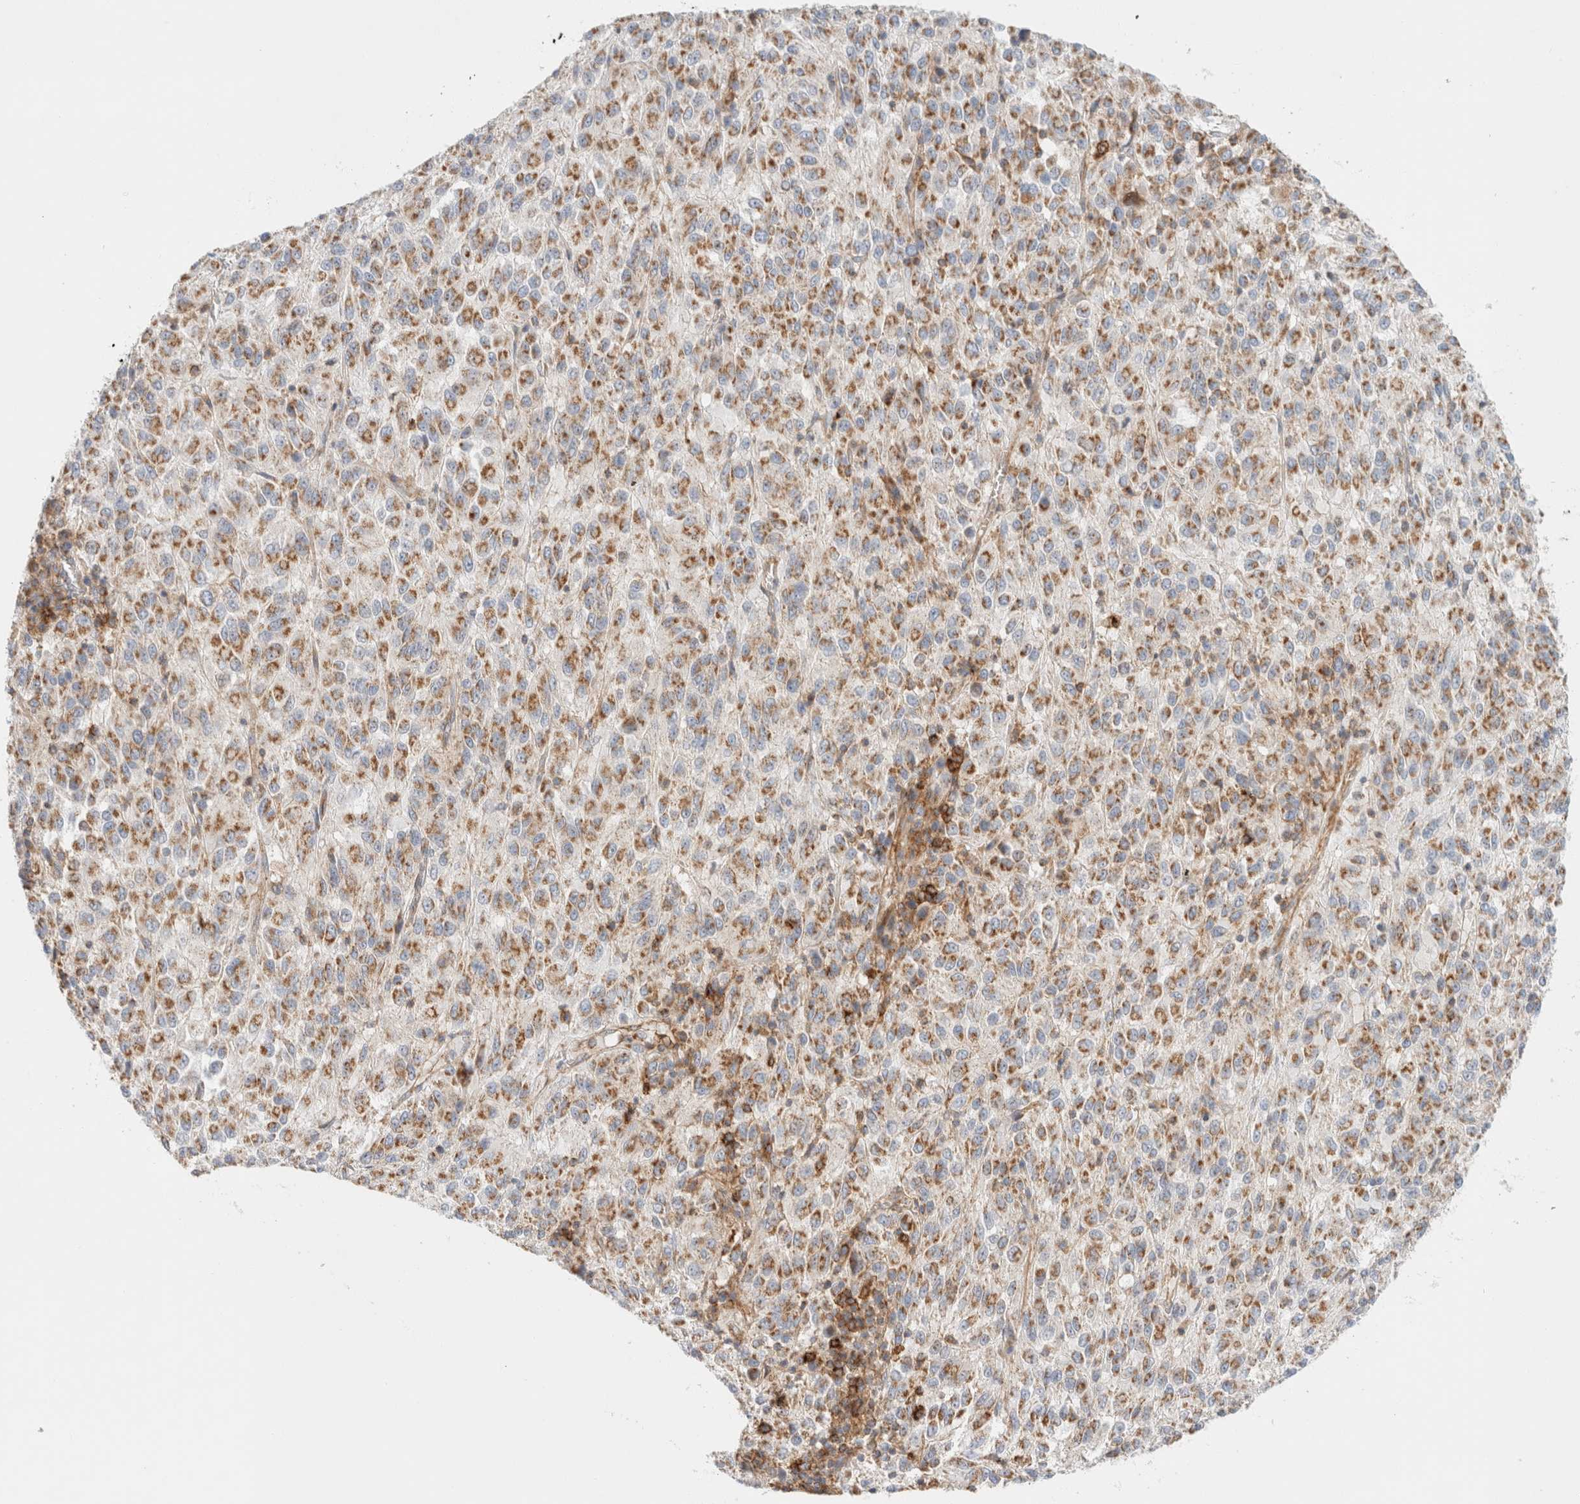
{"staining": {"intensity": "moderate", "quantity": ">75%", "location": "cytoplasmic/membranous"}, "tissue": "melanoma", "cell_type": "Tumor cells", "image_type": "cancer", "snomed": [{"axis": "morphology", "description": "Malignant melanoma, Metastatic site"}, {"axis": "topography", "description": "Lung"}], "caption": "Moderate cytoplasmic/membranous expression is appreciated in approximately >75% of tumor cells in malignant melanoma (metastatic site).", "gene": "MRM3", "patient": {"sex": "male", "age": 64}}